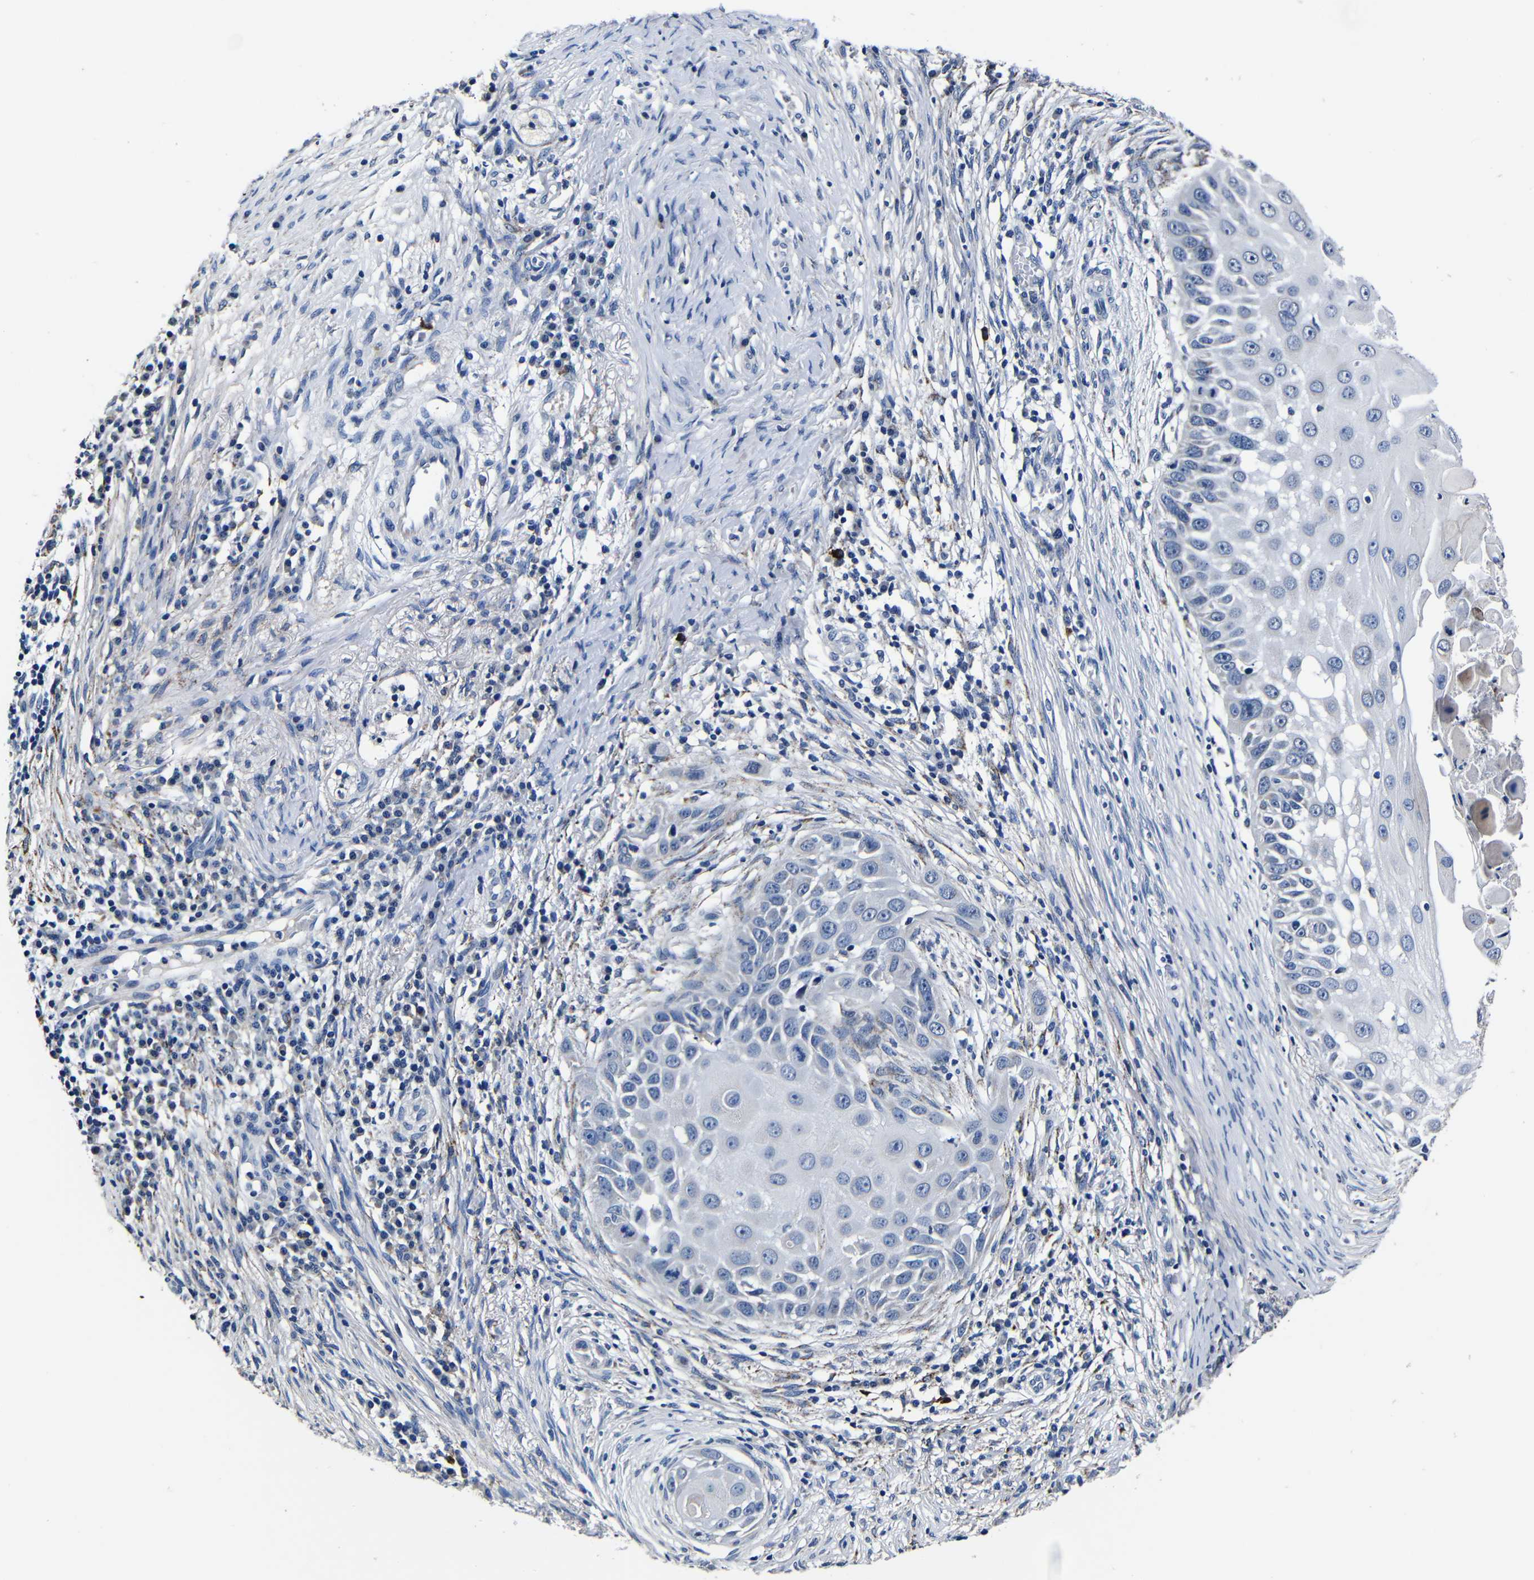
{"staining": {"intensity": "negative", "quantity": "none", "location": "none"}, "tissue": "skin cancer", "cell_type": "Tumor cells", "image_type": "cancer", "snomed": [{"axis": "morphology", "description": "Squamous cell carcinoma, NOS"}, {"axis": "topography", "description": "Skin"}], "caption": "Human skin squamous cell carcinoma stained for a protein using IHC displays no staining in tumor cells.", "gene": "DEPP1", "patient": {"sex": "female", "age": 44}}